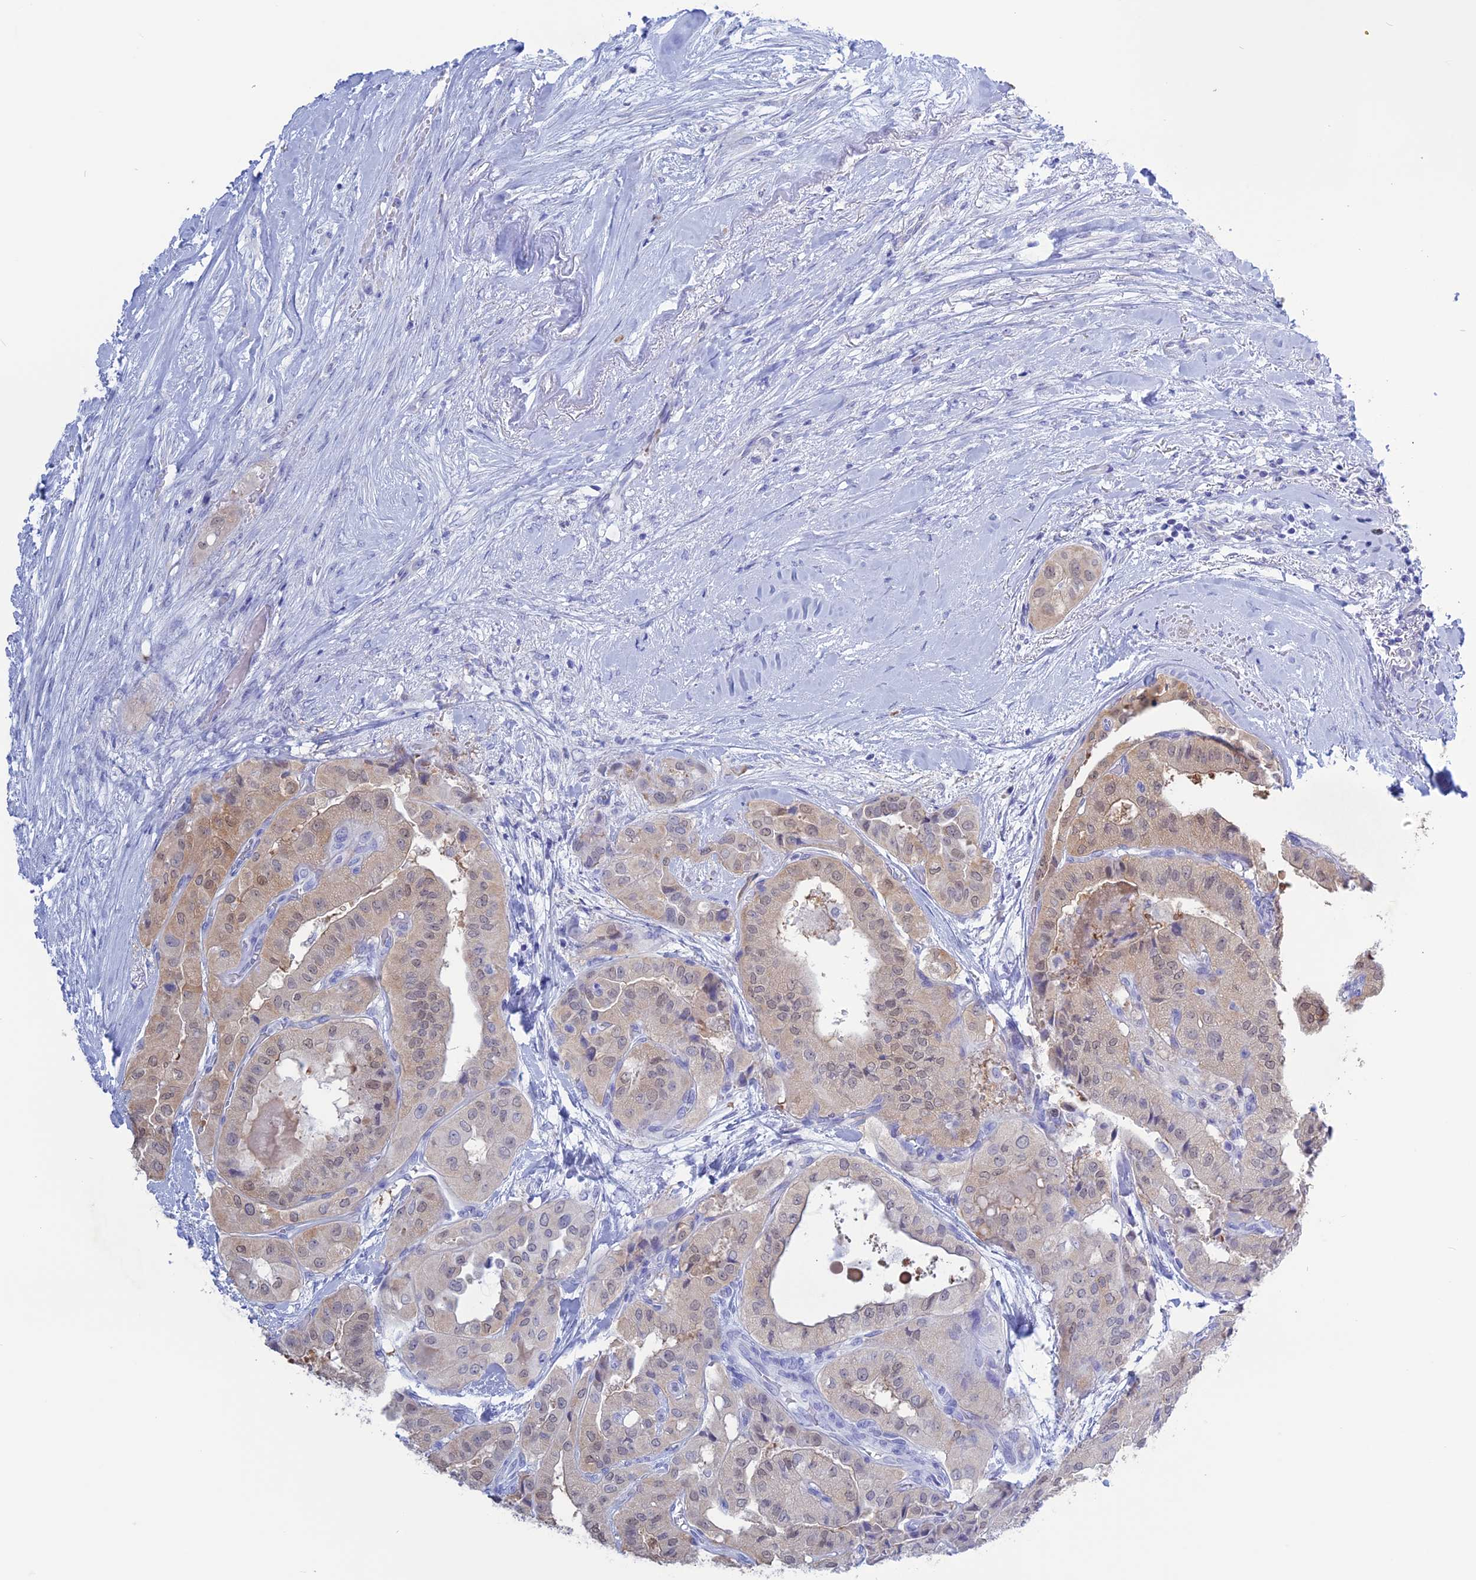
{"staining": {"intensity": "weak", "quantity": "<25%", "location": "cytoplasmic/membranous,nuclear"}, "tissue": "thyroid cancer", "cell_type": "Tumor cells", "image_type": "cancer", "snomed": [{"axis": "morphology", "description": "Papillary adenocarcinoma, NOS"}, {"axis": "topography", "description": "Thyroid gland"}], "caption": "Tumor cells show no significant protein staining in papillary adenocarcinoma (thyroid).", "gene": "LHFPL2", "patient": {"sex": "female", "age": 59}}